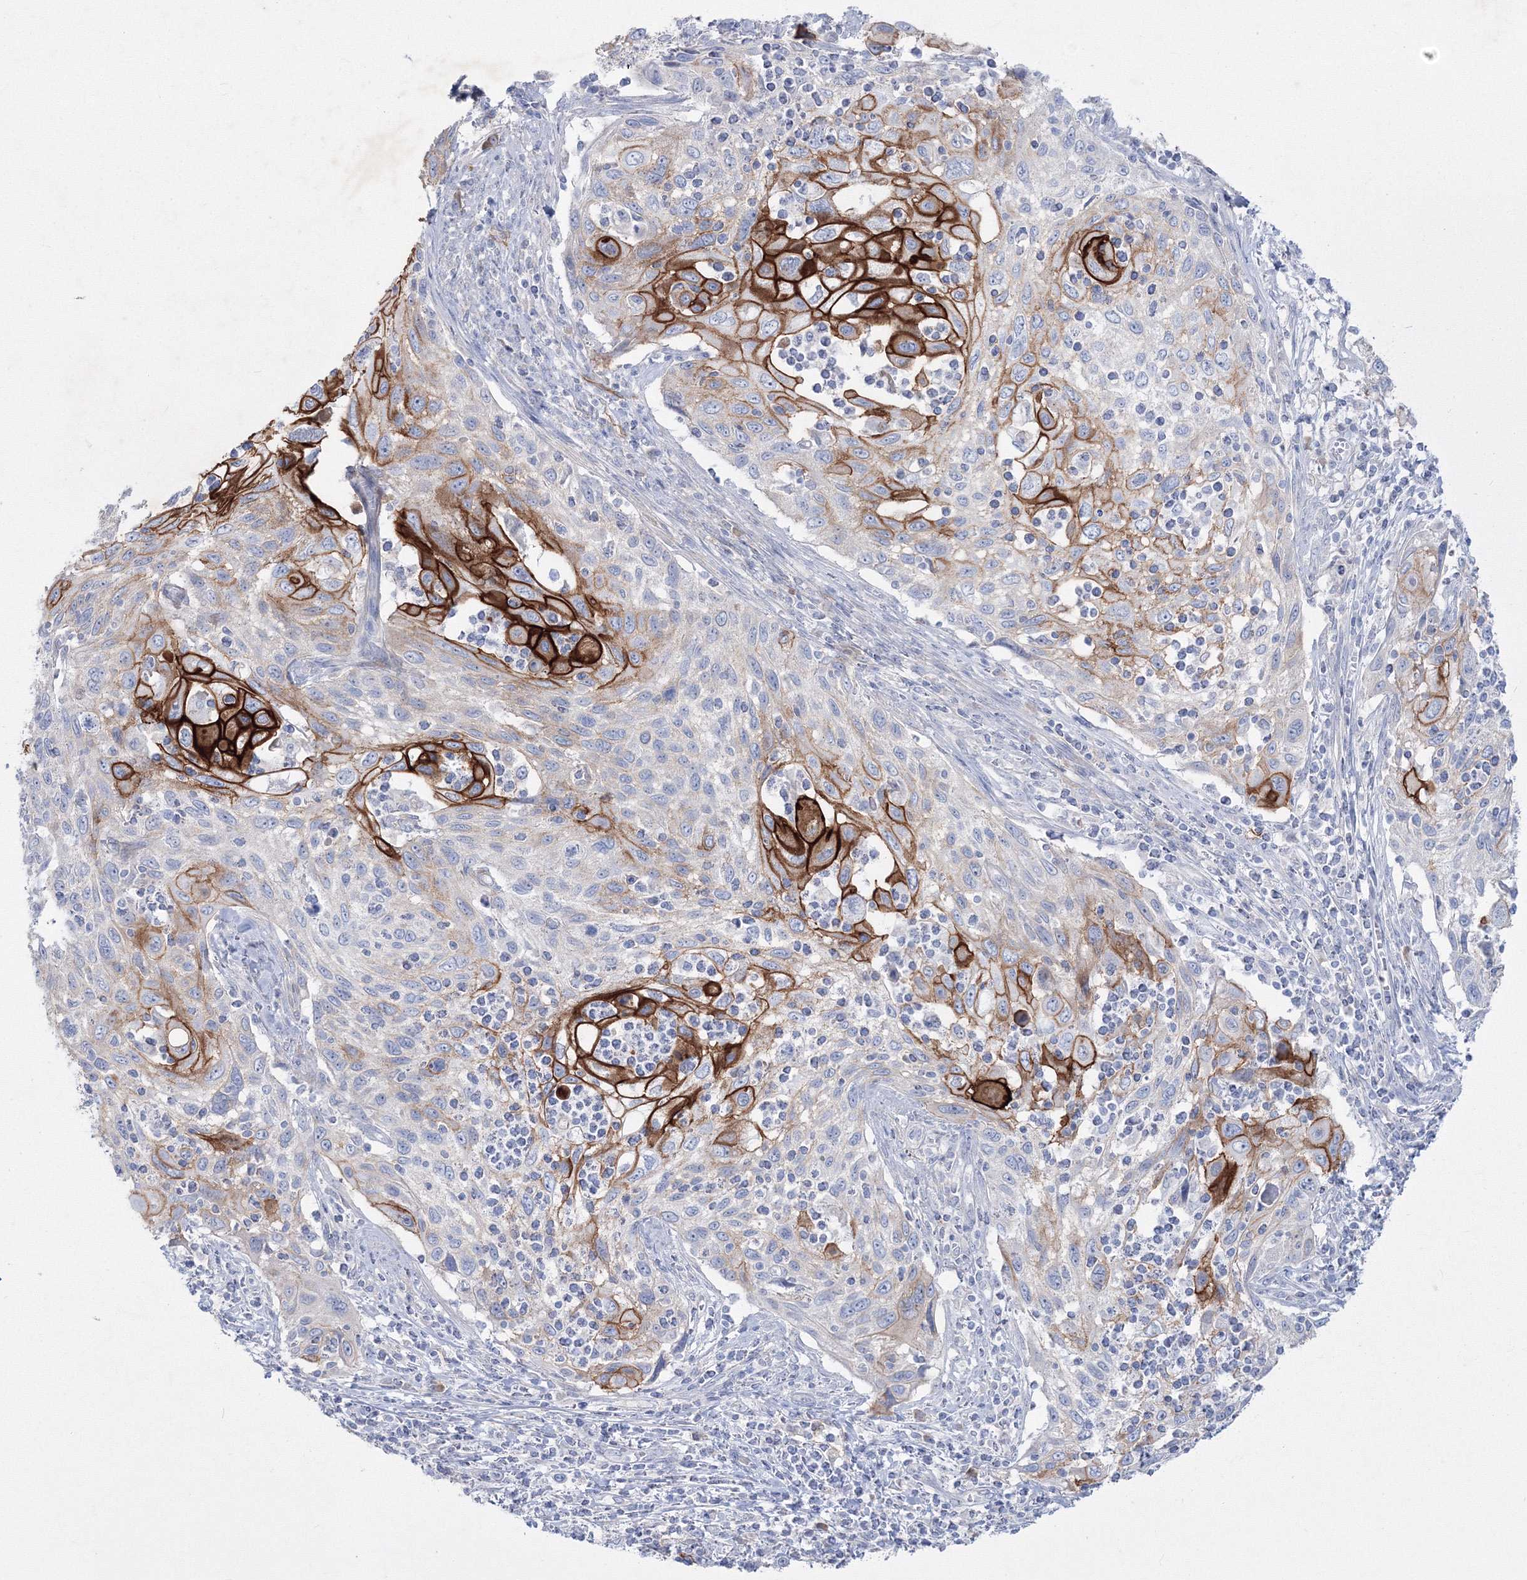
{"staining": {"intensity": "strong", "quantity": "25%-75%", "location": "cytoplasmic/membranous"}, "tissue": "cervical cancer", "cell_type": "Tumor cells", "image_type": "cancer", "snomed": [{"axis": "morphology", "description": "Squamous cell carcinoma, NOS"}, {"axis": "topography", "description": "Cervix"}], "caption": "This is a histology image of immunohistochemistry (IHC) staining of cervical squamous cell carcinoma, which shows strong positivity in the cytoplasmic/membranous of tumor cells.", "gene": "TMEM139", "patient": {"sex": "female", "age": 70}}